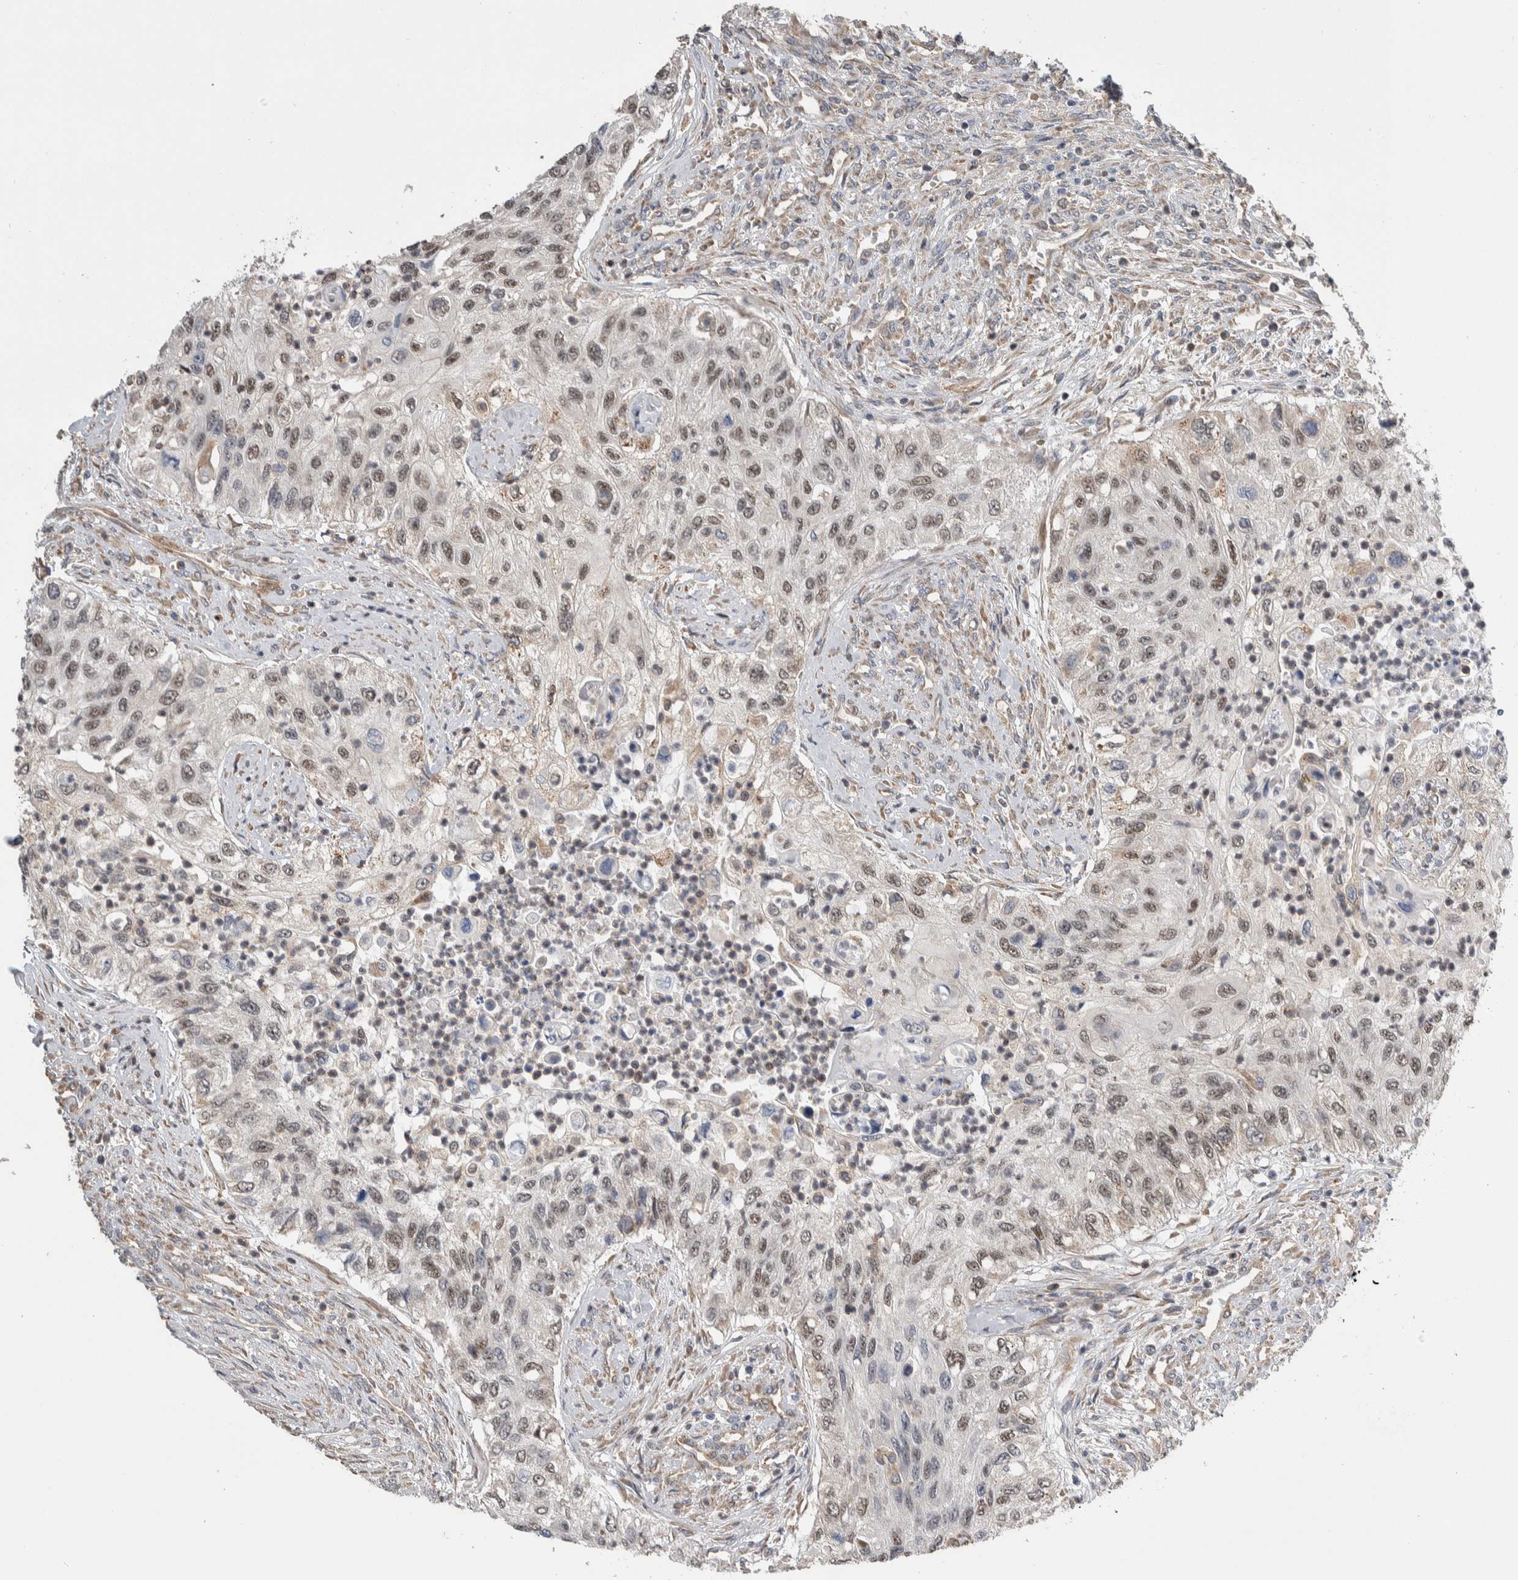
{"staining": {"intensity": "weak", "quantity": ">75%", "location": "nuclear"}, "tissue": "urothelial cancer", "cell_type": "Tumor cells", "image_type": "cancer", "snomed": [{"axis": "morphology", "description": "Urothelial carcinoma, High grade"}, {"axis": "topography", "description": "Urinary bladder"}], "caption": "Weak nuclear expression for a protein is appreciated in approximately >75% of tumor cells of urothelial cancer using immunohistochemistry.", "gene": "PRDM4", "patient": {"sex": "female", "age": 60}}